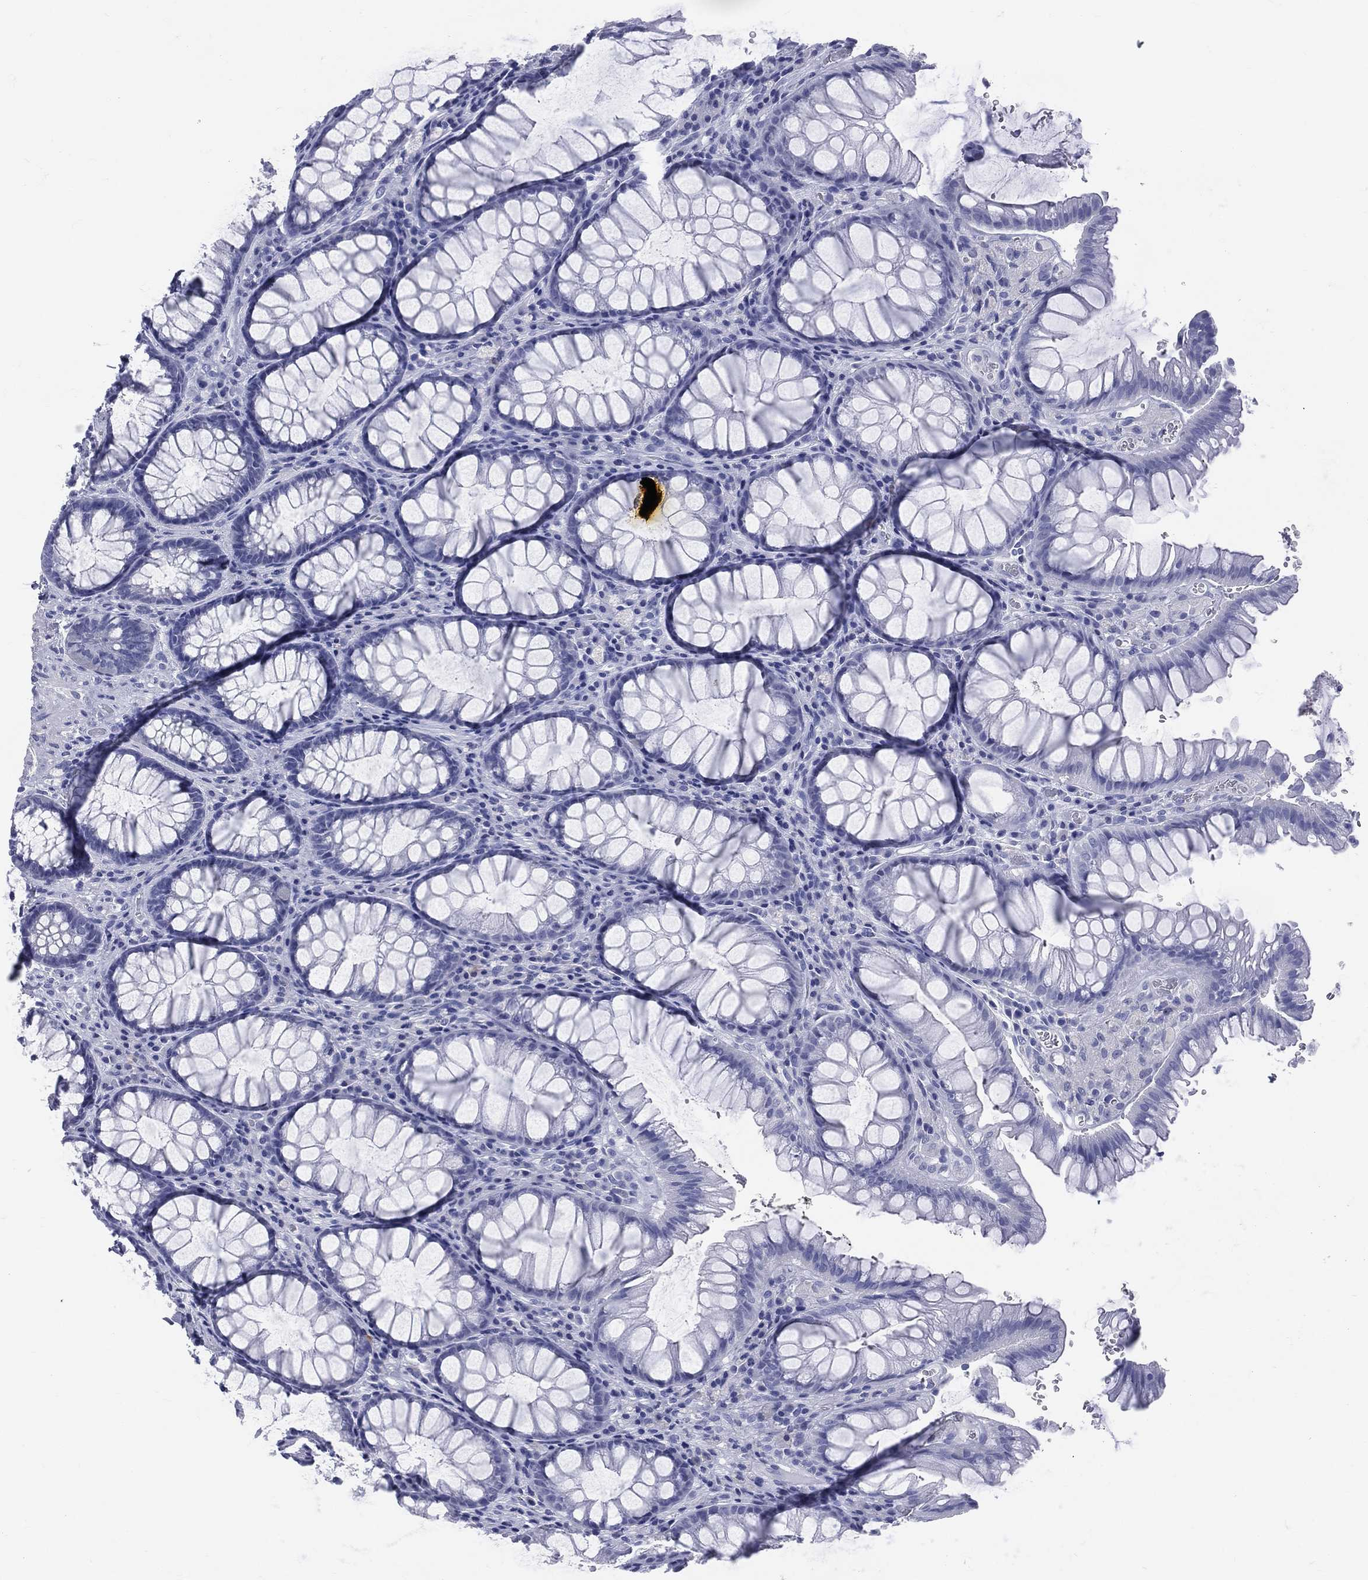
{"staining": {"intensity": "negative", "quantity": "none", "location": "none"}, "tissue": "rectum", "cell_type": "Glandular cells", "image_type": "normal", "snomed": [{"axis": "morphology", "description": "Normal tissue, NOS"}, {"axis": "topography", "description": "Rectum"}], "caption": "Immunohistochemistry of normal rectum exhibits no staining in glandular cells. (DAB immunohistochemistry with hematoxylin counter stain).", "gene": "CYLC1", "patient": {"sex": "female", "age": 68}}